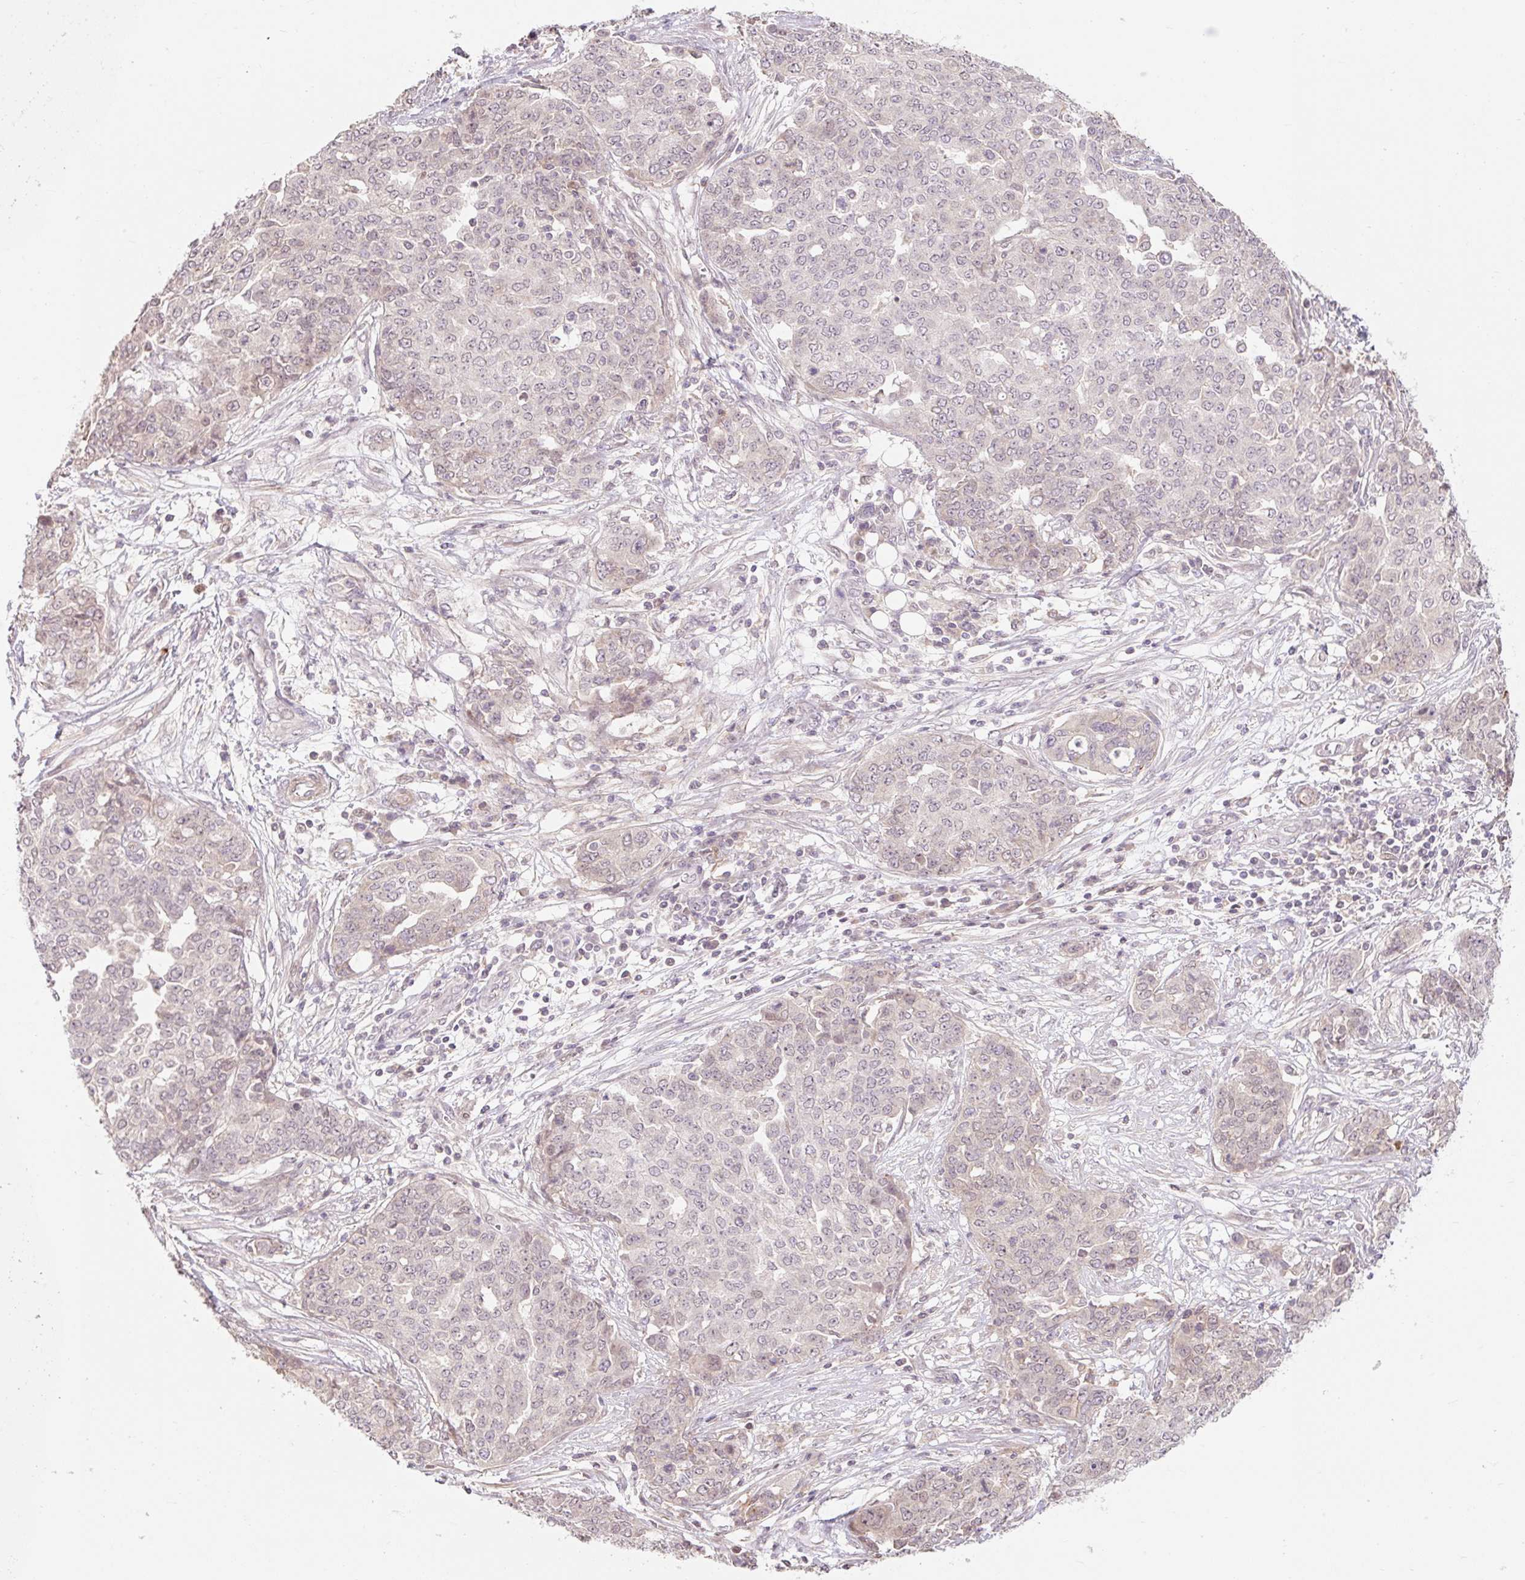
{"staining": {"intensity": "negative", "quantity": "none", "location": "none"}, "tissue": "ovarian cancer", "cell_type": "Tumor cells", "image_type": "cancer", "snomed": [{"axis": "morphology", "description": "Cystadenocarcinoma, serous, NOS"}, {"axis": "topography", "description": "Soft tissue"}, {"axis": "topography", "description": "Ovary"}], "caption": "This histopathology image is of ovarian serous cystadenocarcinoma stained with IHC to label a protein in brown with the nuclei are counter-stained blue. There is no staining in tumor cells.", "gene": "EMC10", "patient": {"sex": "female", "age": 57}}